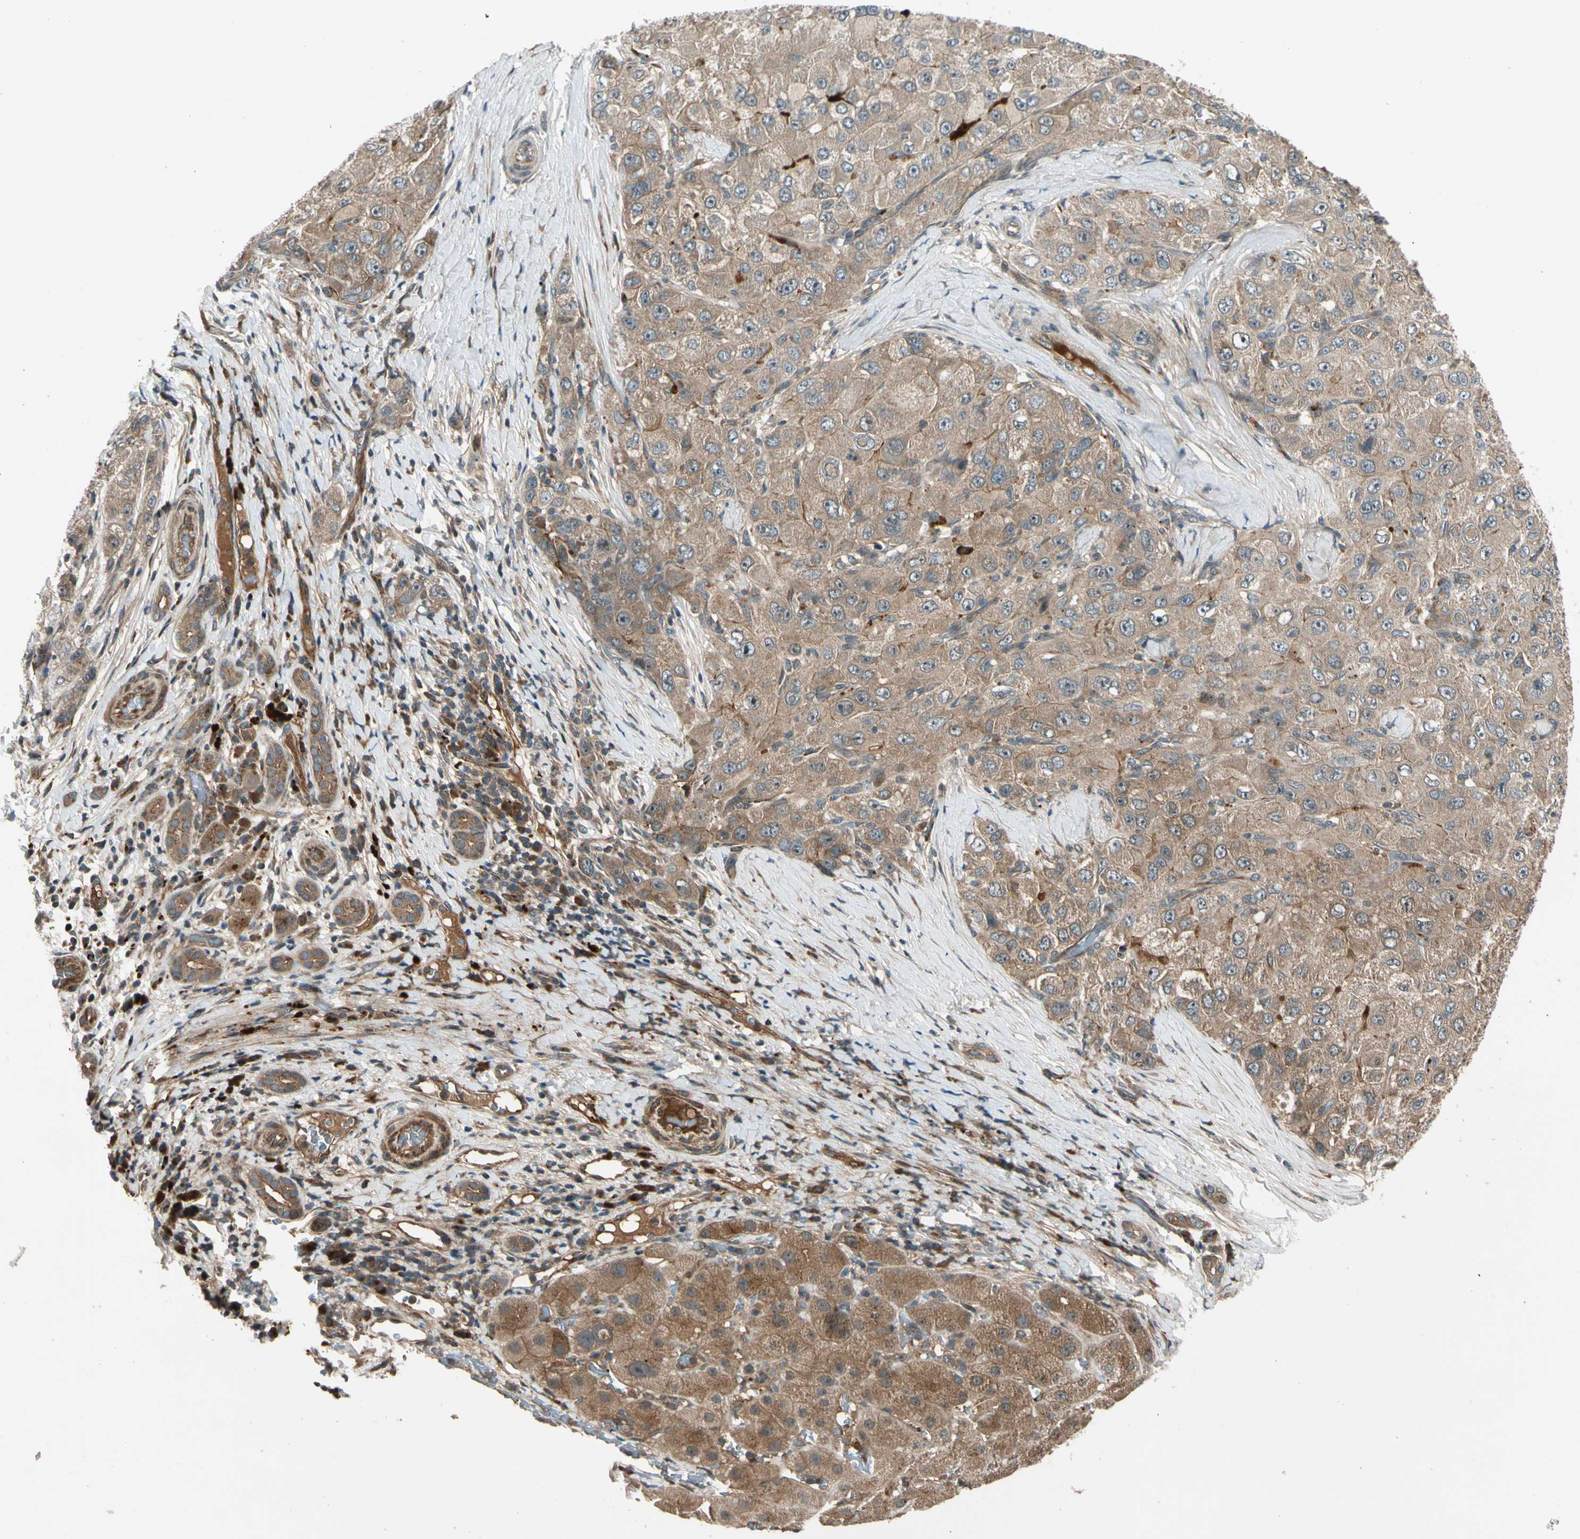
{"staining": {"intensity": "moderate", "quantity": ">75%", "location": "cytoplasmic/membranous"}, "tissue": "liver cancer", "cell_type": "Tumor cells", "image_type": "cancer", "snomed": [{"axis": "morphology", "description": "Carcinoma, Hepatocellular, NOS"}, {"axis": "topography", "description": "Liver"}], "caption": "Liver hepatocellular carcinoma stained with DAB IHC displays medium levels of moderate cytoplasmic/membranous staining in approximately >75% of tumor cells. Using DAB (brown) and hematoxylin (blue) stains, captured at high magnification using brightfield microscopy.", "gene": "ACVR1C", "patient": {"sex": "male", "age": 80}}